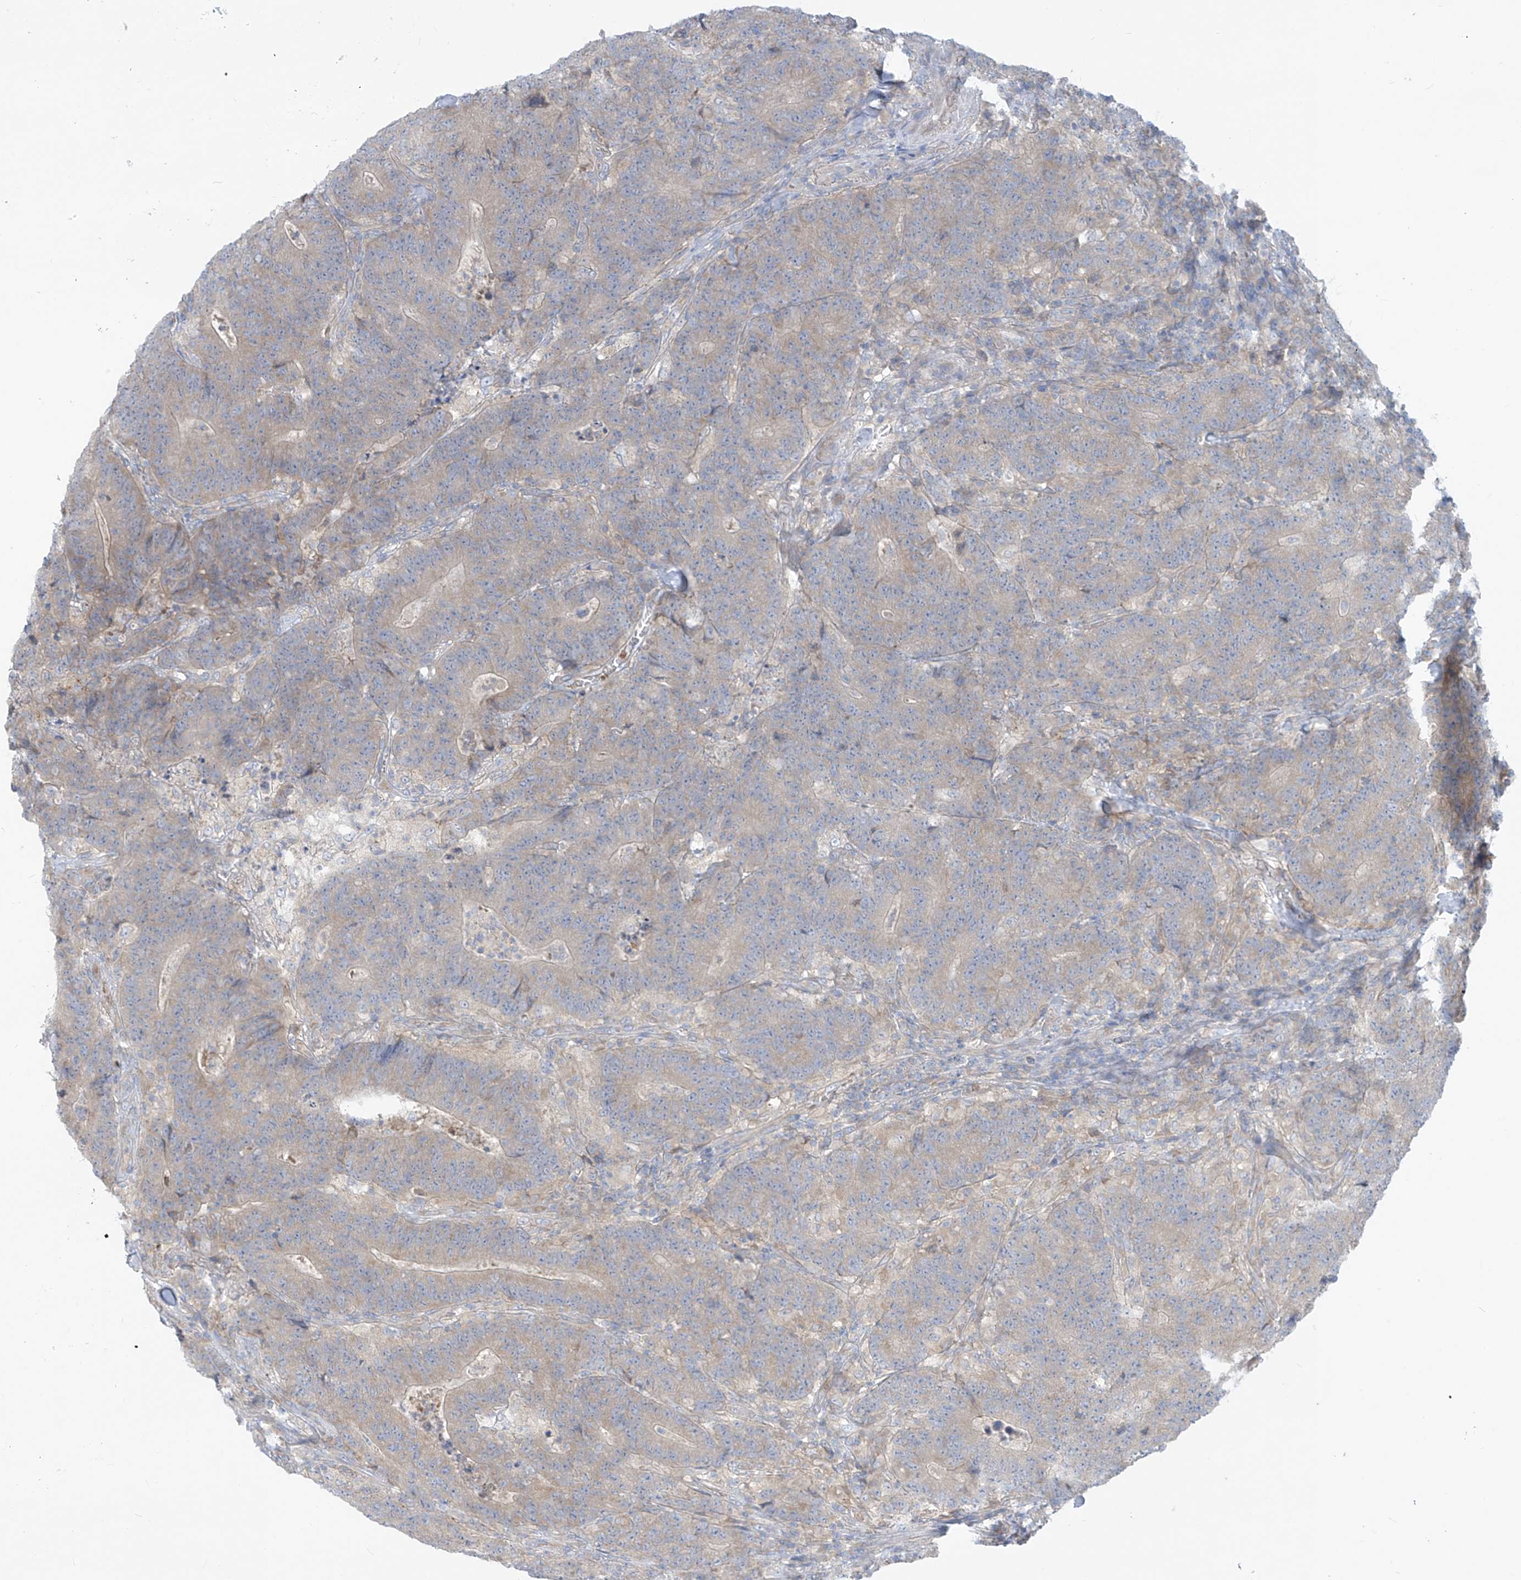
{"staining": {"intensity": "weak", "quantity": "<25%", "location": "cytoplasmic/membranous"}, "tissue": "colorectal cancer", "cell_type": "Tumor cells", "image_type": "cancer", "snomed": [{"axis": "morphology", "description": "Normal tissue, NOS"}, {"axis": "morphology", "description": "Adenocarcinoma, NOS"}, {"axis": "topography", "description": "Colon"}], "caption": "Colorectal cancer (adenocarcinoma) stained for a protein using IHC reveals no expression tumor cells.", "gene": "DGKQ", "patient": {"sex": "female", "age": 75}}